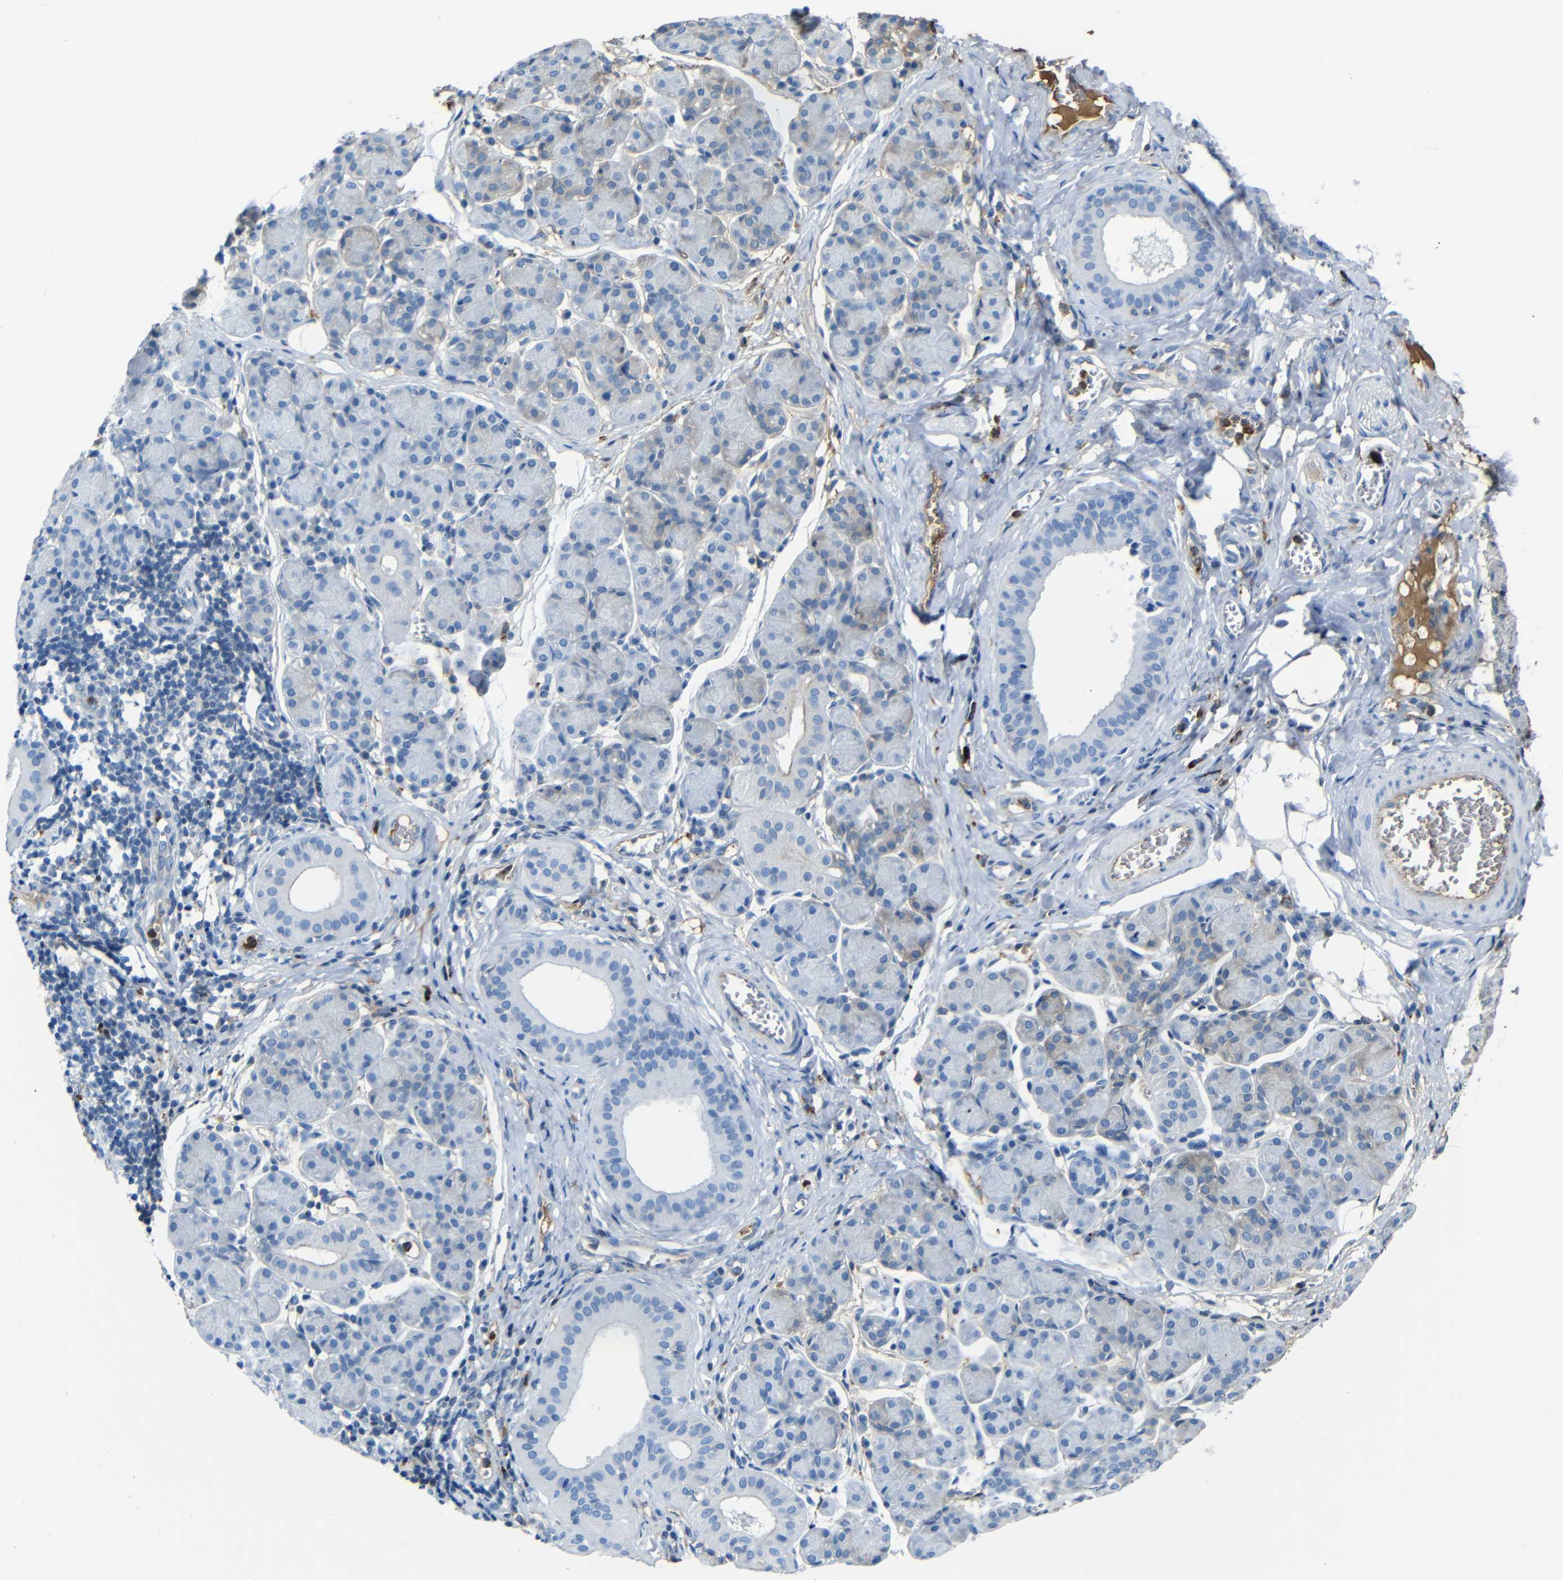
{"staining": {"intensity": "weak", "quantity": "<25%", "location": "cytoplasmic/membranous"}, "tissue": "salivary gland", "cell_type": "Glandular cells", "image_type": "normal", "snomed": [{"axis": "morphology", "description": "Normal tissue, NOS"}, {"axis": "morphology", "description": "Inflammation, NOS"}, {"axis": "topography", "description": "Lymph node"}, {"axis": "topography", "description": "Salivary gland"}], "caption": "A high-resolution micrograph shows immunohistochemistry staining of benign salivary gland, which exhibits no significant expression in glandular cells.", "gene": "SERPINA1", "patient": {"sex": "male", "age": 3}}